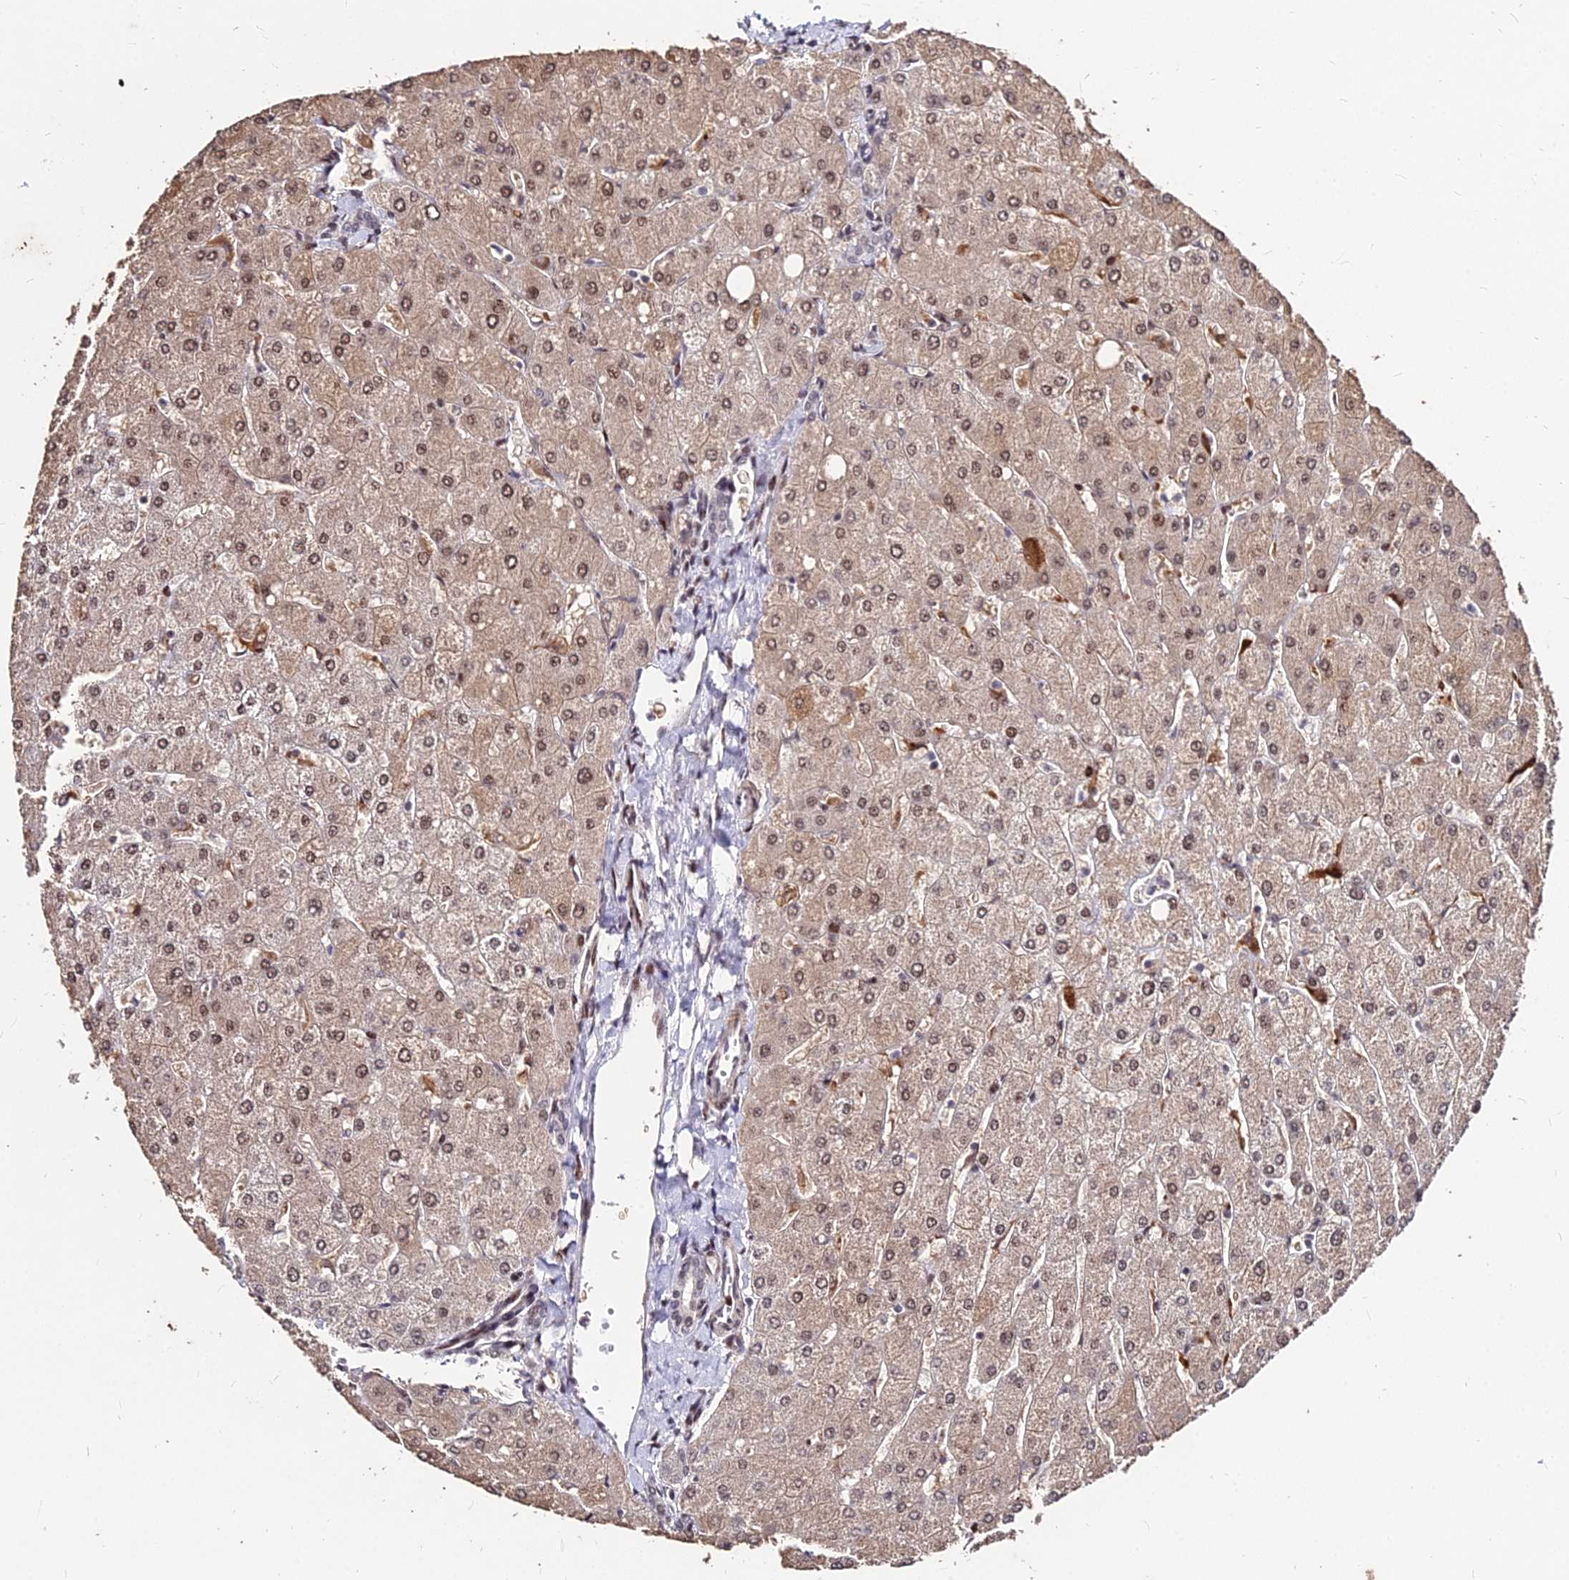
{"staining": {"intensity": "moderate", "quantity": ">75%", "location": "nuclear"}, "tissue": "liver", "cell_type": "Cholangiocytes", "image_type": "normal", "snomed": [{"axis": "morphology", "description": "Normal tissue, NOS"}, {"axis": "topography", "description": "Liver"}], "caption": "Immunohistochemistry (DAB (3,3'-diaminobenzidine)) staining of unremarkable liver displays moderate nuclear protein staining in about >75% of cholangiocytes.", "gene": "ZBED4", "patient": {"sex": "male", "age": 55}}